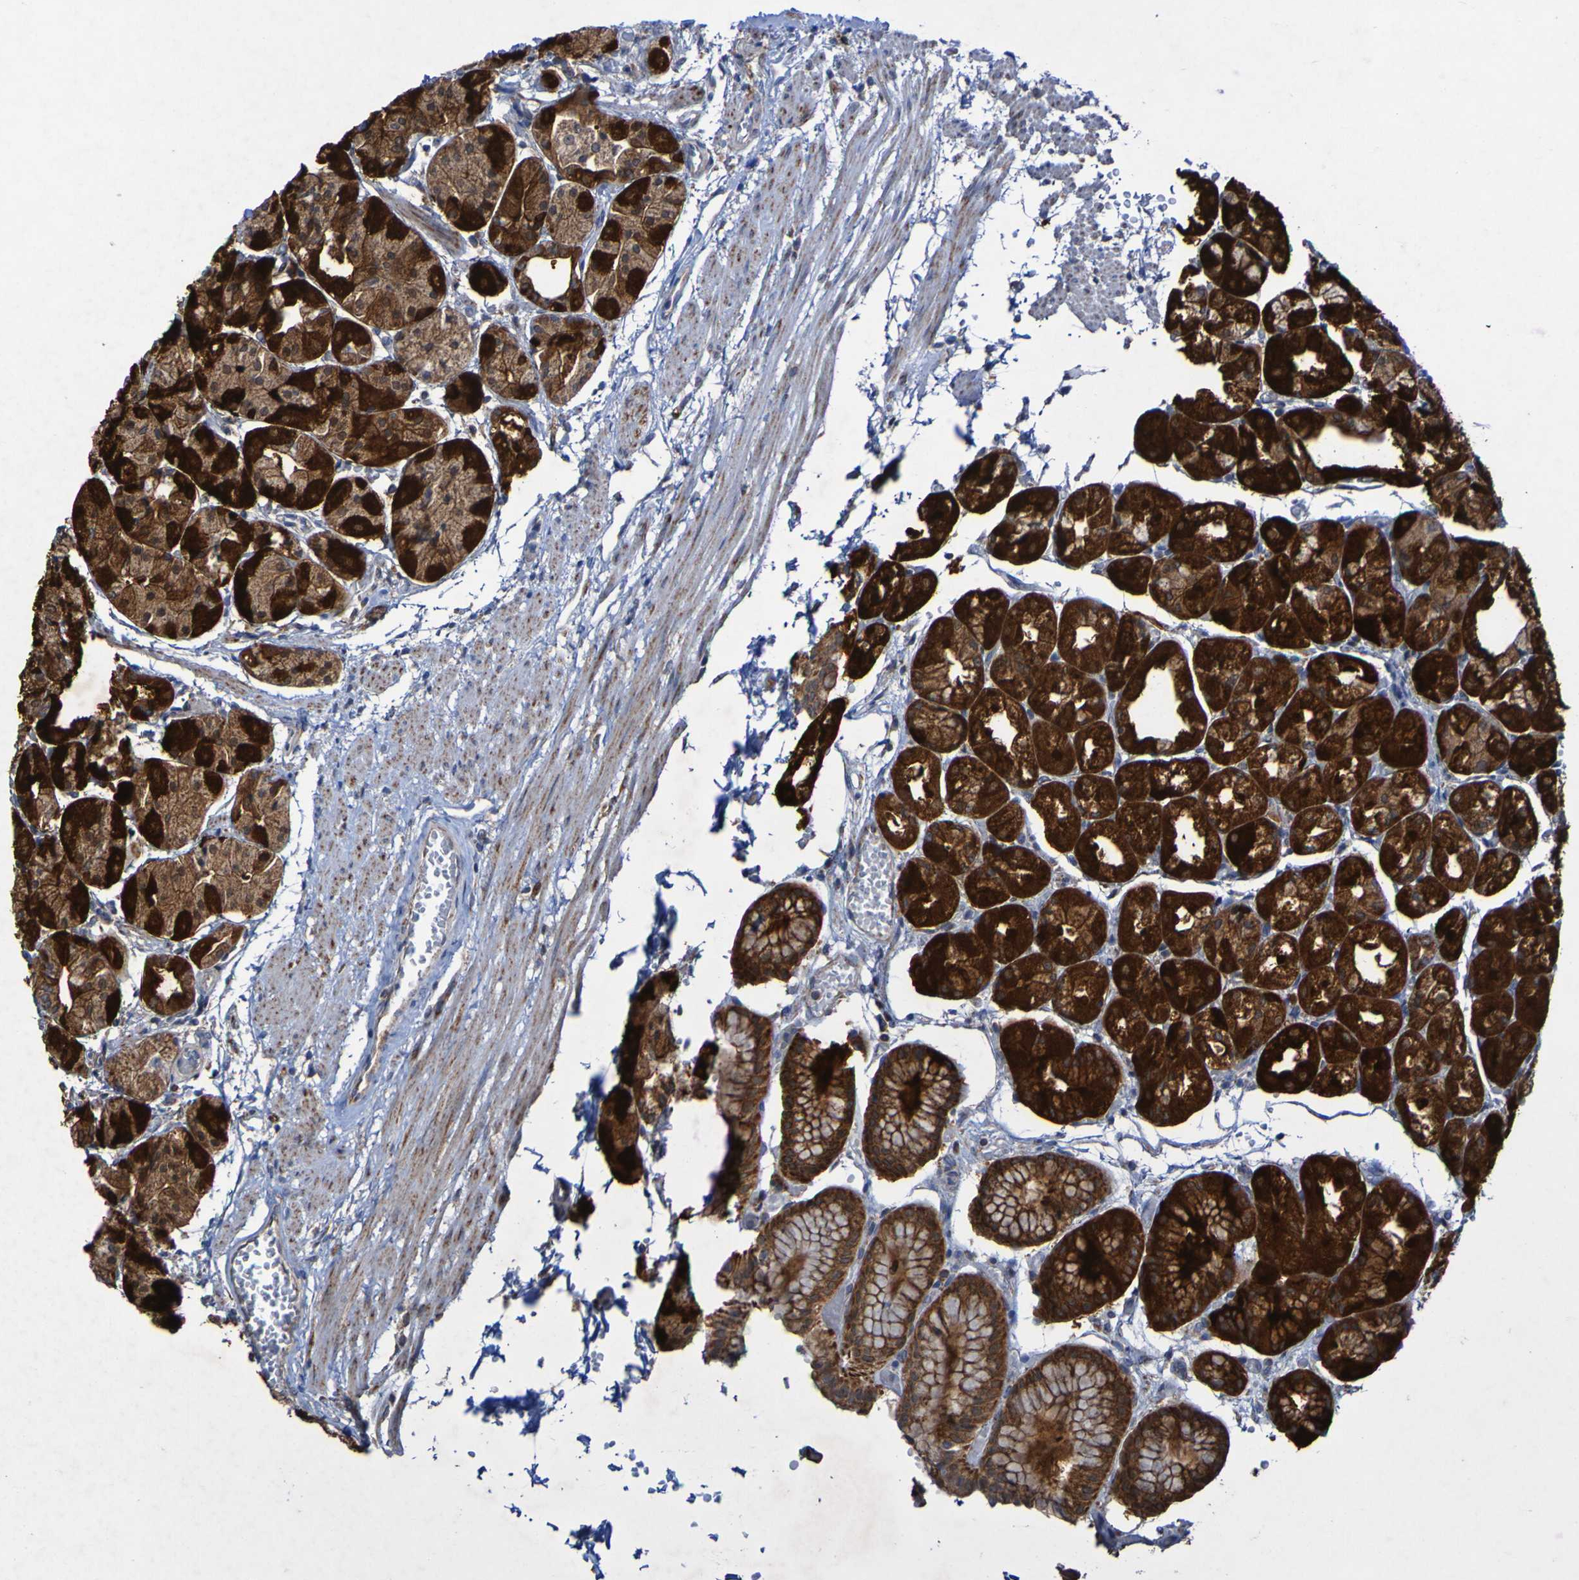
{"staining": {"intensity": "strong", "quantity": ">75%", "location": "cytoplasmic/membranous"}, "tissue": "stomach", "cell_type": "Glandular cells", "image_type": "normal", "snomed": [{"axis": "morphology", "description": "Normal tissue, NOS"}, {"axis": "topography", "description": "Stomach, upper"}], "caption": "Immunohistochemical staining of benign human stomach reveals >75% levels of strong cytoplasmic/membranous protein staining in about >75% of glandular cells. Nuclei are stained in blue.", "gene": "CCDC51", "patient": {"sex": "male", "age": 72}}